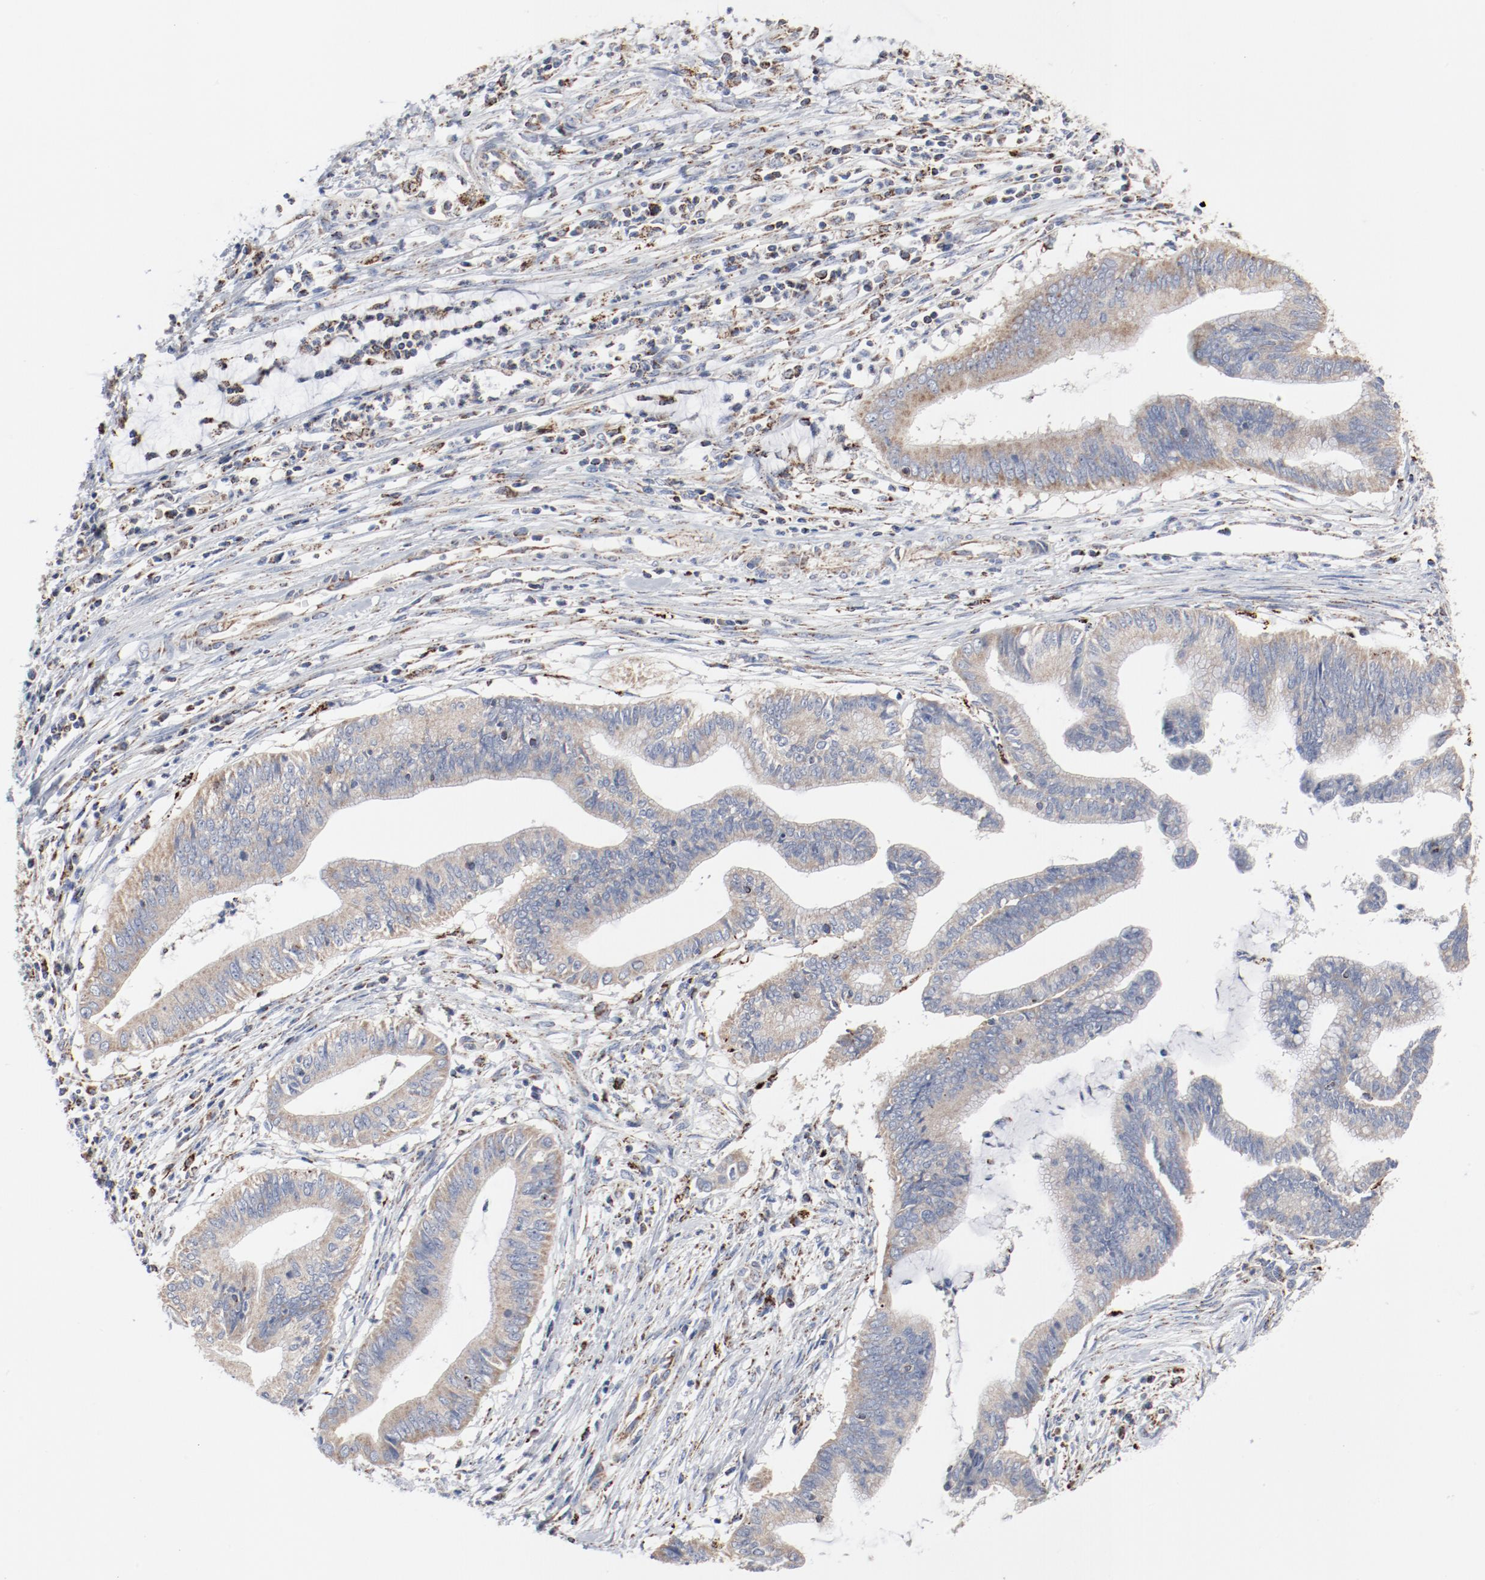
{"staining": {"intensity": "weak", "quantity": ">75%", "location": "cytoplasmic/membranous"}, "tissue": "cervical cancer", "cell_type": "Tumor cells", "image_type": "cancer", "snomed": [{"axis": "morphology", "description": "Adenocarcinoma, NOS"}, {"axis": "topography", "description": "Cervix"}], "caption": "Tumor cells reveal weak cytoplasmic/membranous positivity in approximately >75% of cells in cervical cancer (adenocarcinoma). (brown staining indicates protein expression, while blue staining denotes nuclei).", "gene": "SETD3", "patient": {"sex": "female", "age": 36}}